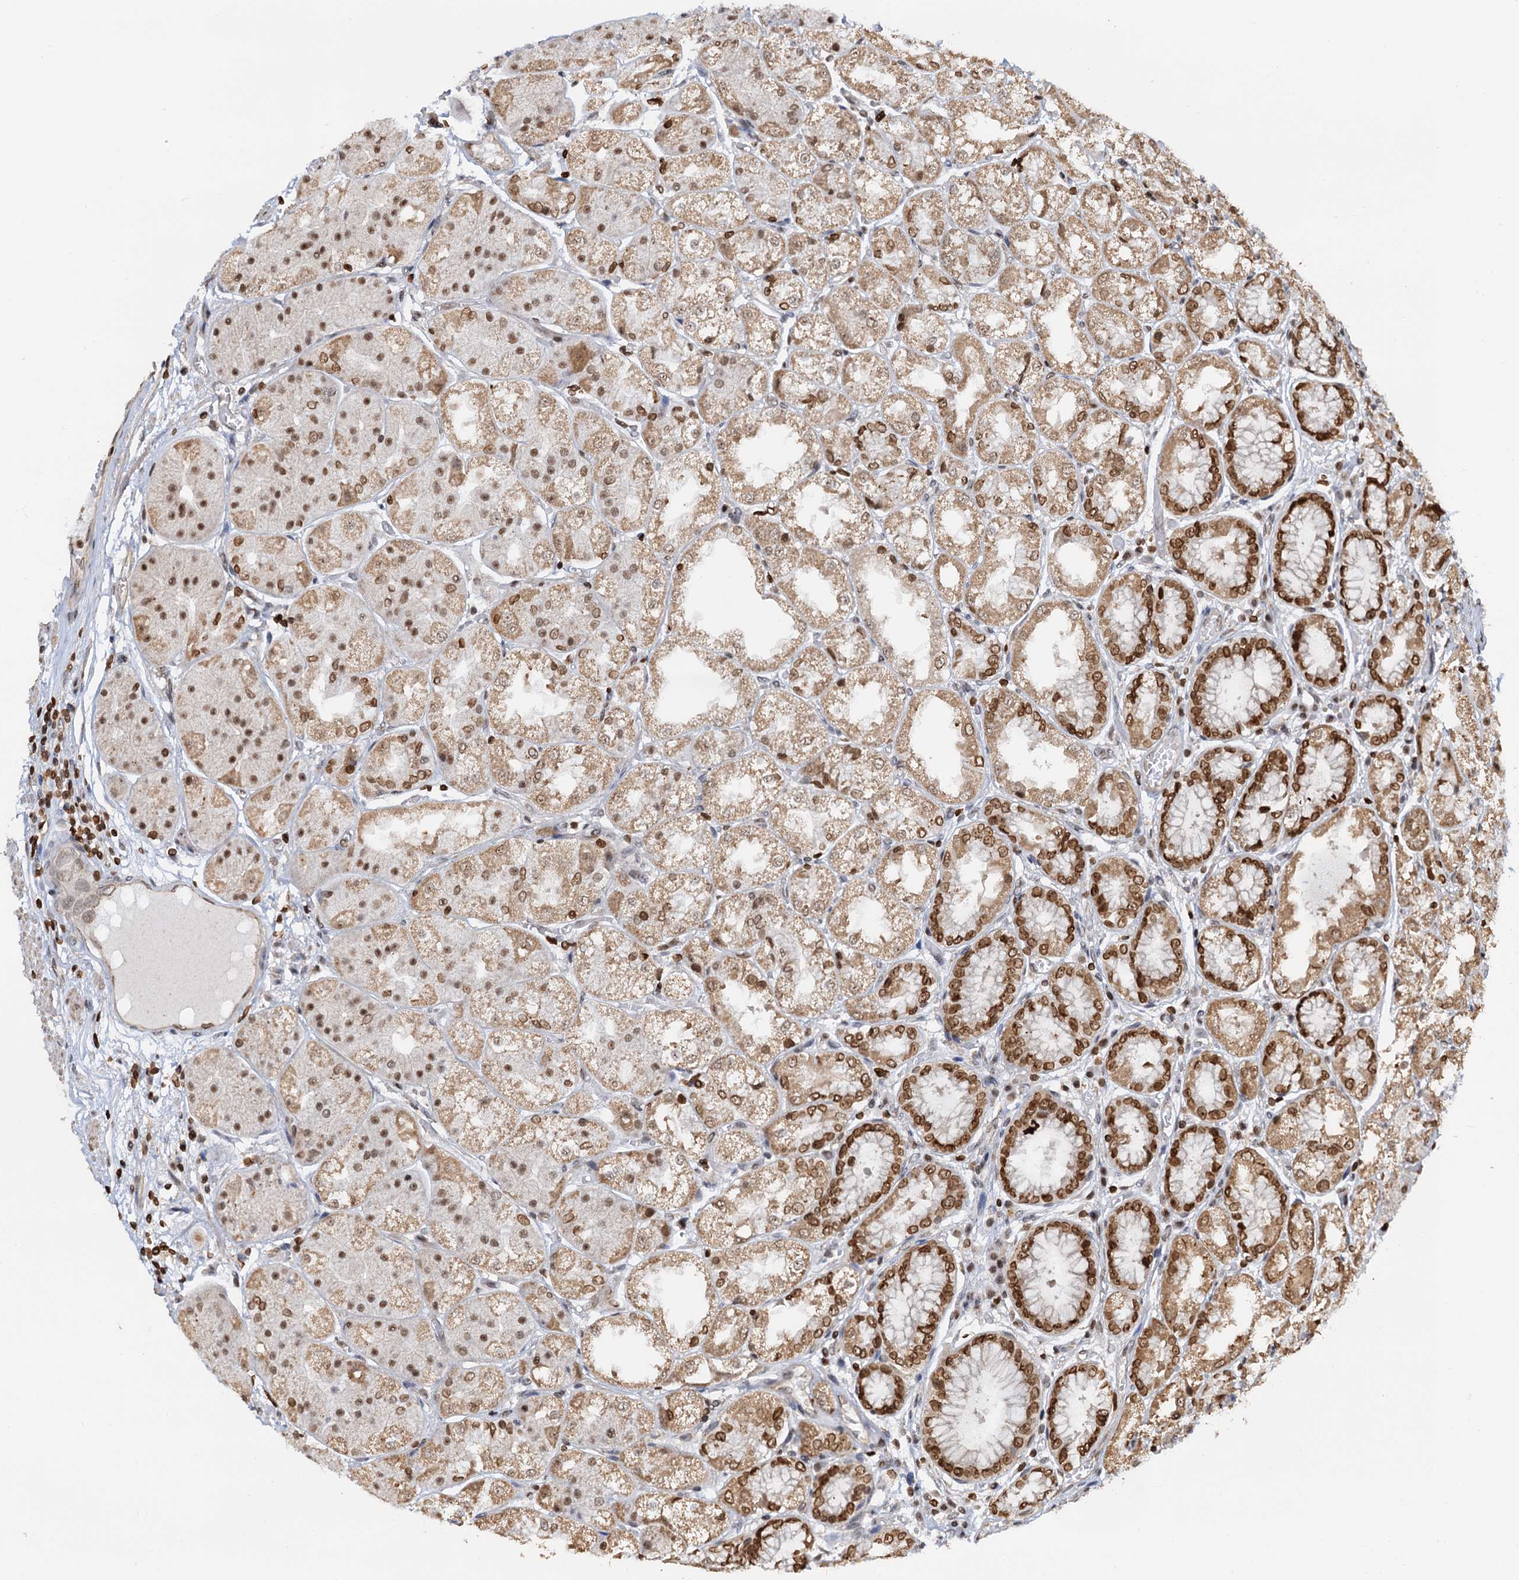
{"staining": {"intensity": "strong", "quantity": "25%-75%", "location": "cytoplasmic/membranous,nuclear"}, "tissue": "stomach", "cell_type": "Glandular cells", "image_type": "normal", "snomed": [{"axis": "morphology", "description": "Normal tissue, NOS"}, {"axis": "topography", "description": "Stomach, upper"}], "caption": "This photomicrograph exhibits benign stomach stained with immunohistochemistry to label a protein in brown. The cytoplasmic/membranous,nuclear of glandular cells show strong positivity for the protein. Nuclei are counter-stained blue.", "gene": "ZC3H13", "patient": {"sex": "male", "age": 72}}